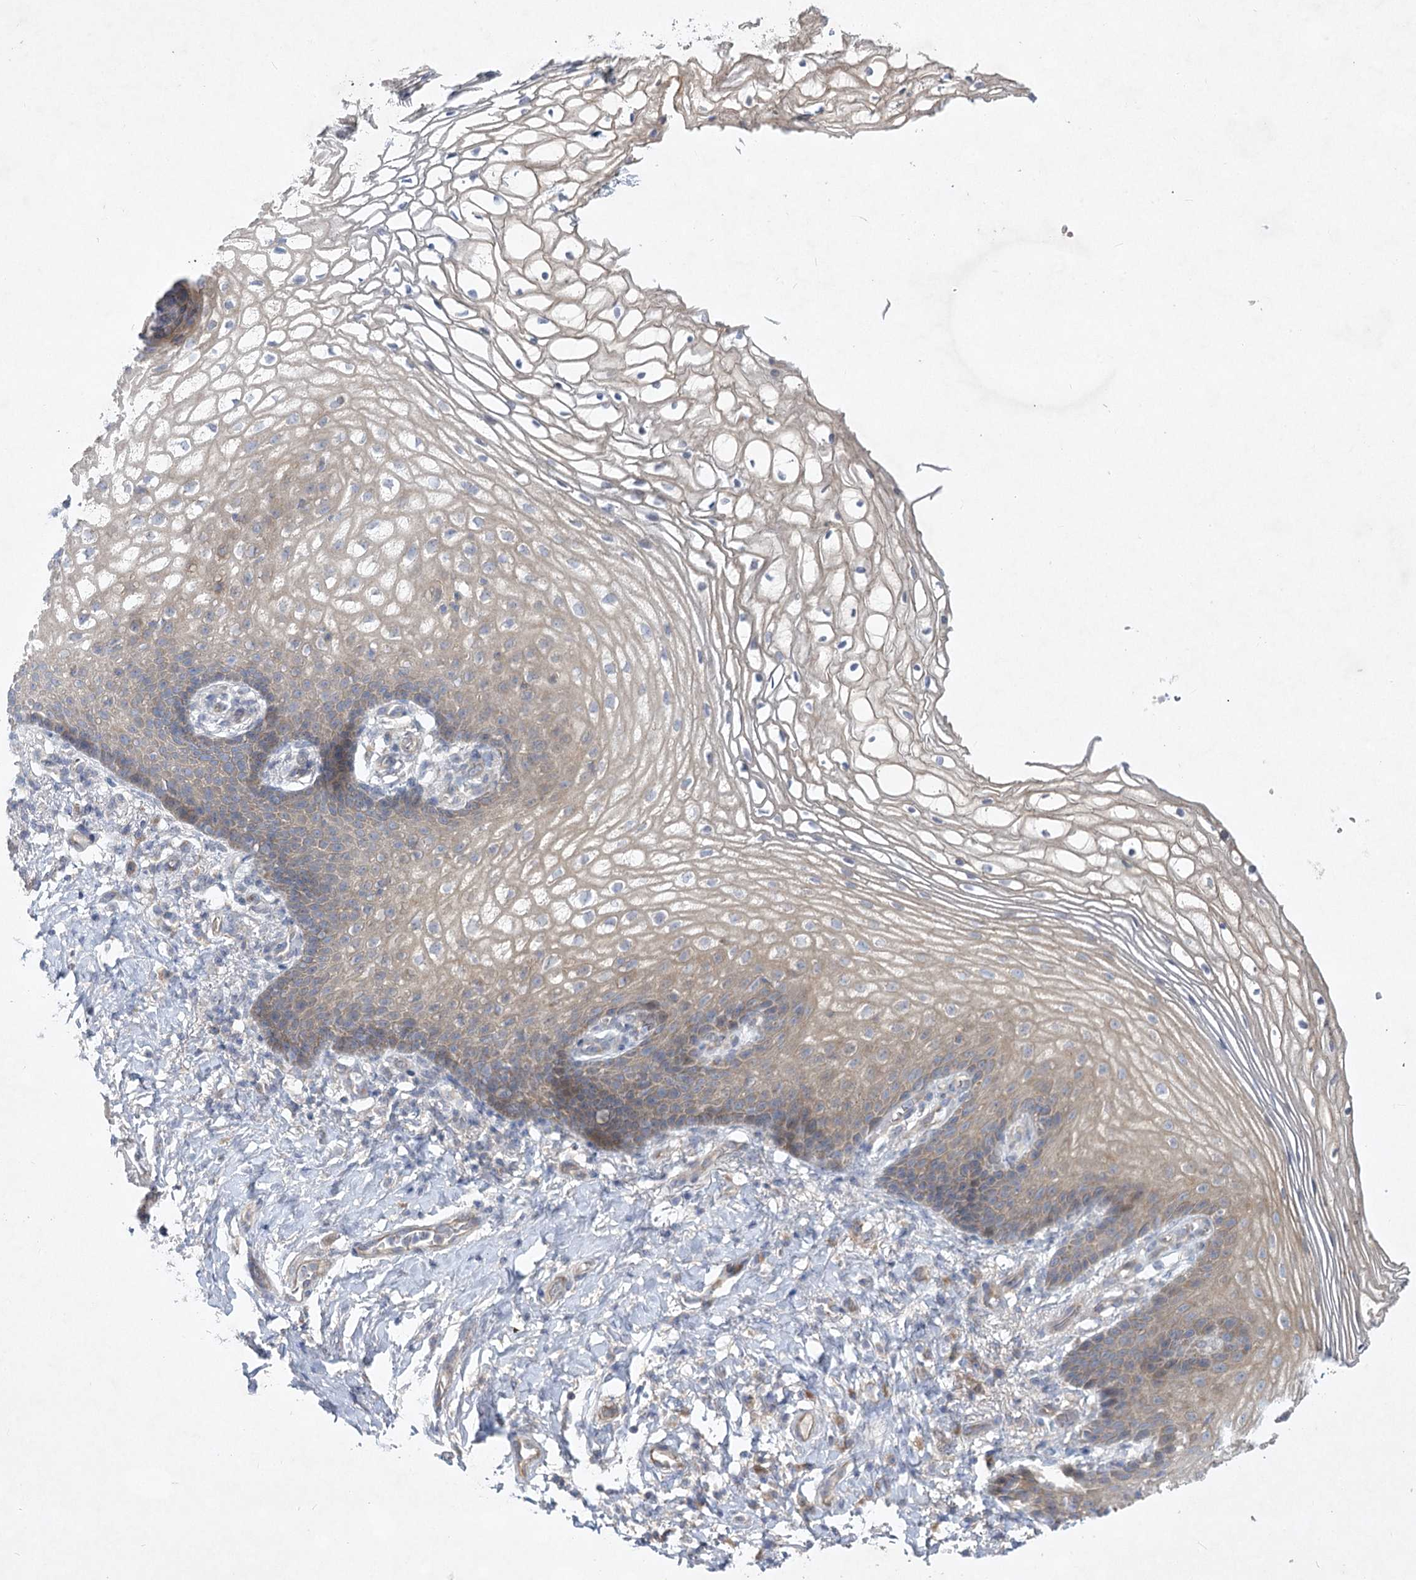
{"staining": {"intensity": "weak", "quantity": "25%-75%", "location": "cytoplasmic/membranous"}, "tissue": "vagina", "cell_type": "Squamous epithelial cells", "image_type": "normal", "snomed": [{"axis": "morphology", "description": "Normal tissue, NOS"}, {"axis": "topography", "description": "Vagina"}], "caption": "This micrograph reveals immunohistochemistry (IHC) staining of benign vagina, with low weak cytoplasmic/membranous positivity in about 25%-75% of squamous epithelial cells.", "gene": "PYROXD1", "patient": {"sex": "female", "age": 60}}